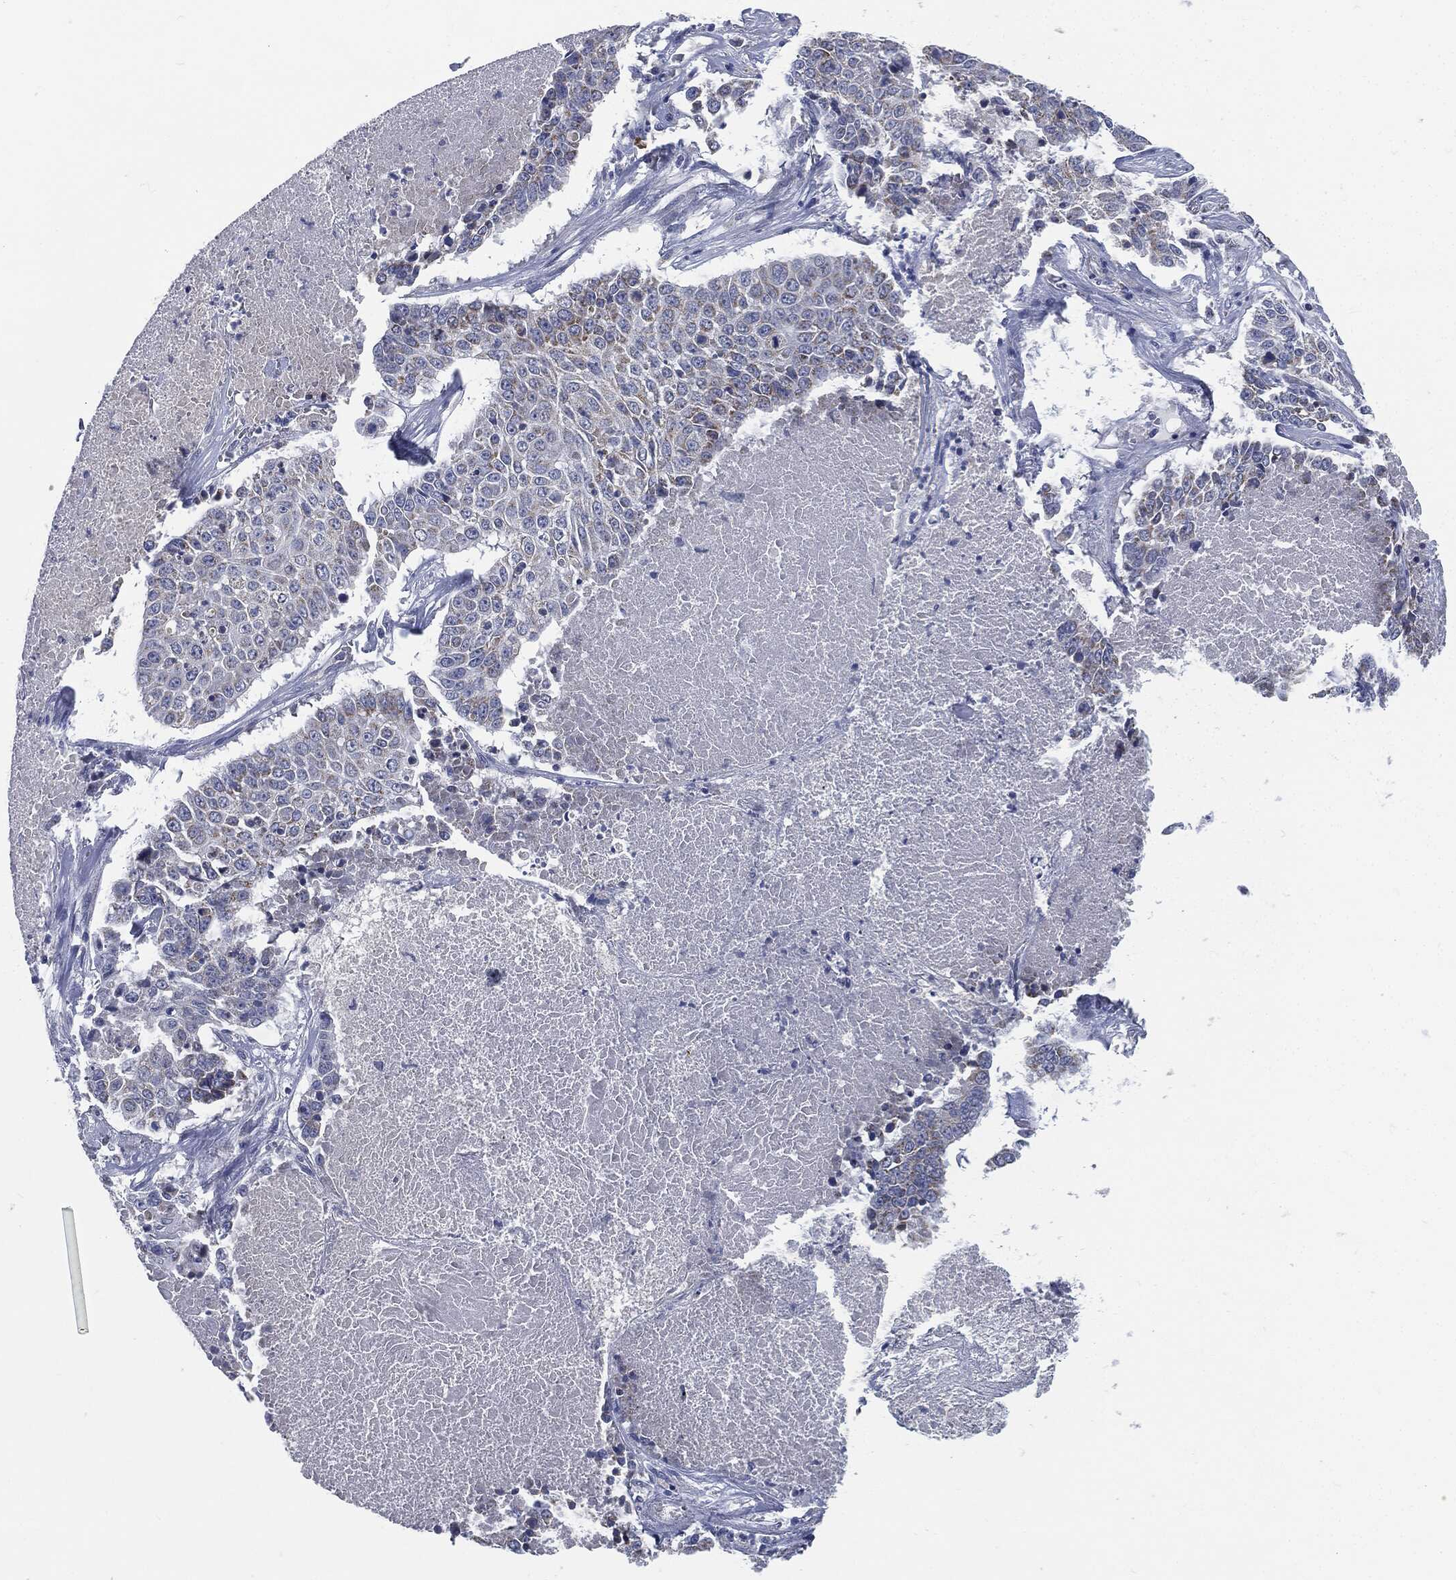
{"staining": {"intensity": "moderate", "quantity": "<25%", "location": "cytoplasmic/membranous"}, "tissue": "lung cancer", "cell_type": "Tumor cells", "image_type": "cancer", "snomed": [{"axis": "morphology", "description": "Squamous cell carcinoma, NOS"}, {"axis": "topography", "description": "Lung"}], "caption": "Protein expression analysis of squamous cell carcinoma (lung) shows moderate cytoplasmic/membranous positivity in about <25% of tumor cells. (IHC, brightfield microscopy, high magnification).", "gene": "SIGLEC9", "patient": {"sex": "male", "age": 64}}